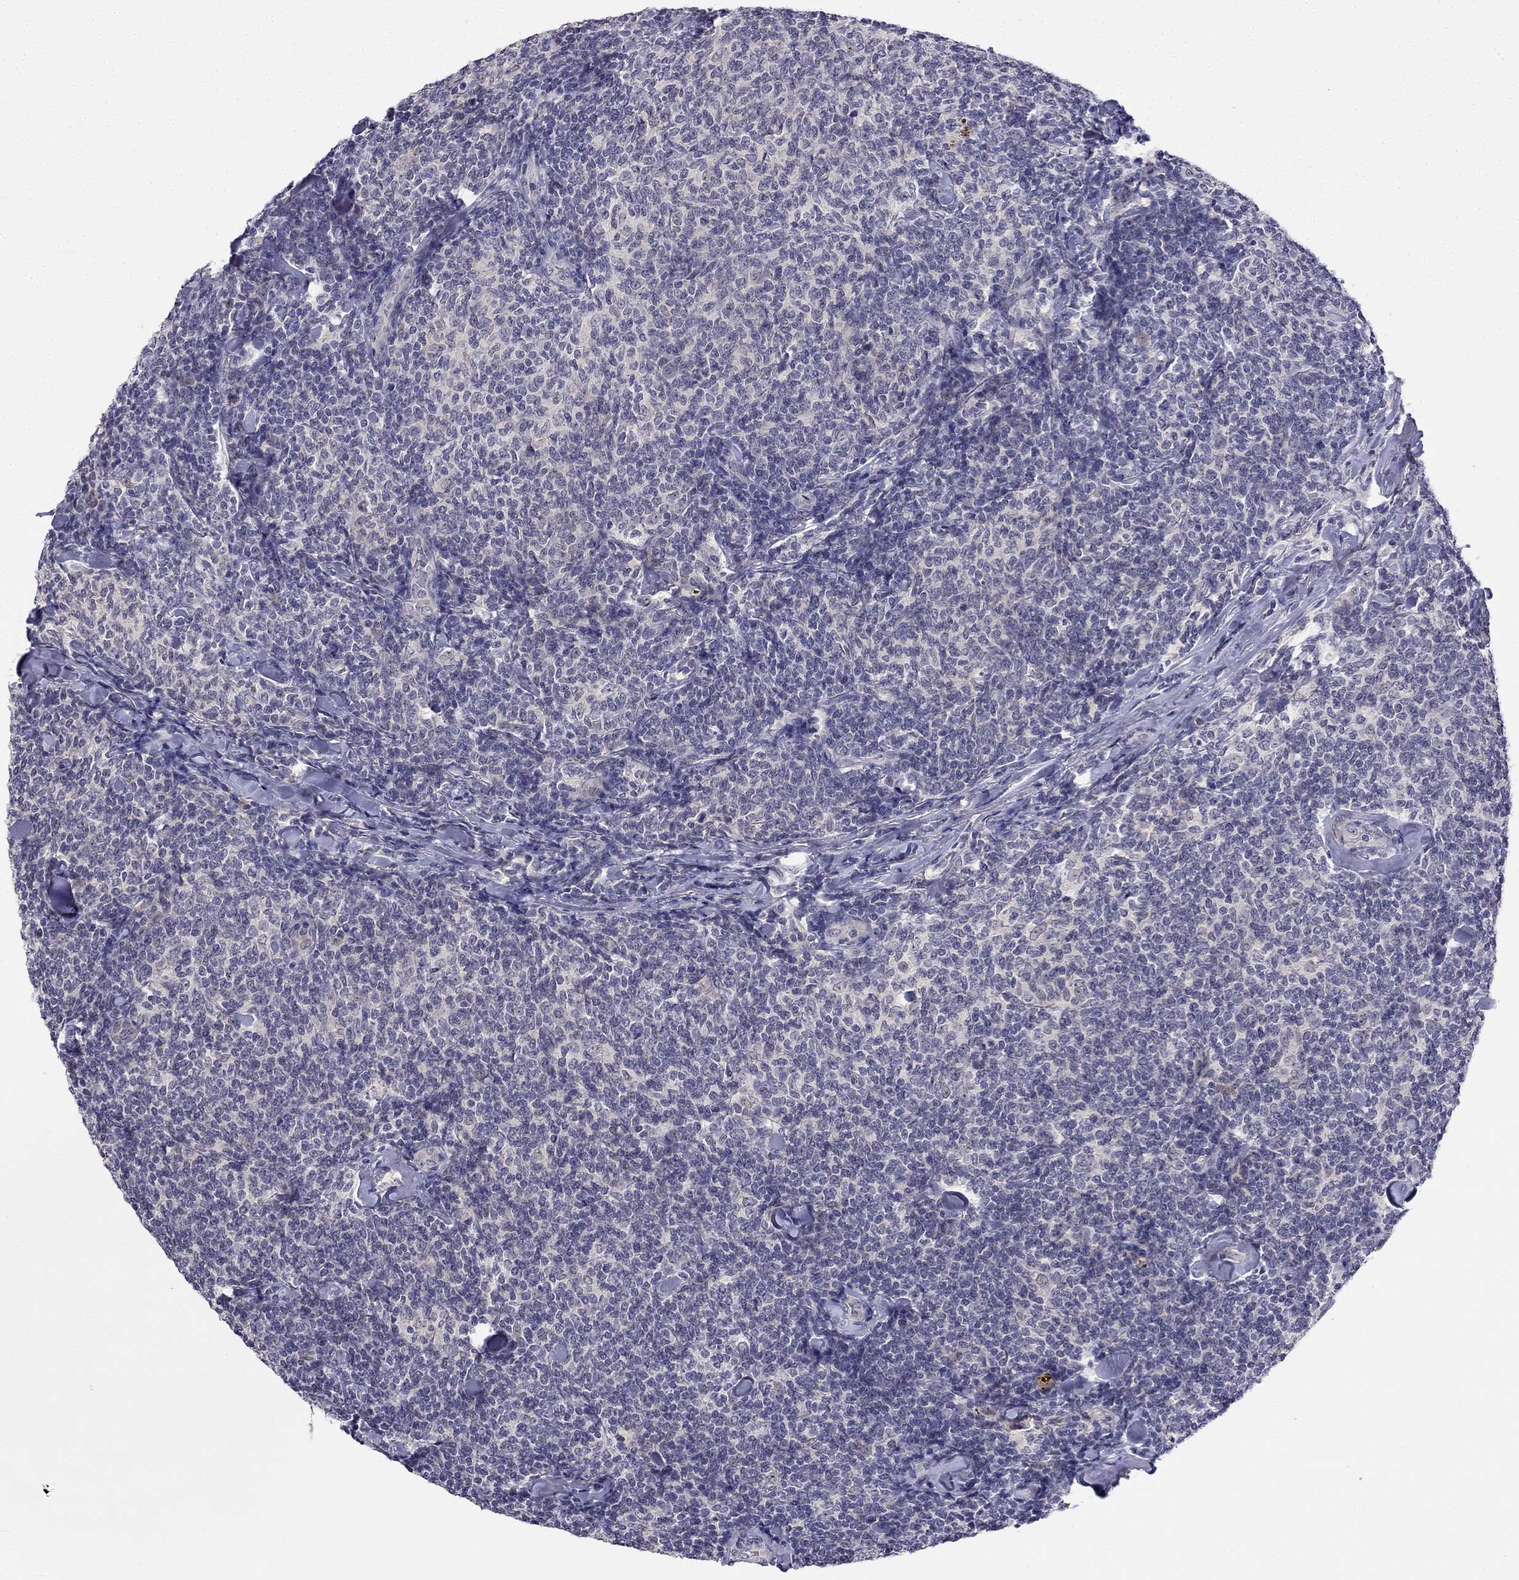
{"staining": {"intensity": "negative", "quantity": "none", "location": "none"}, "tissue": "lymphoma", "cell_type": "Tumor cells", "image_type": "cancer", "snomed": [{"axis": "morphology", "description": "Malignant lymphoma, non-Hodgkin's type, Low grade"}, {"axis": "topography", "description": "Lymph node"}], "caption": "A high-resolution photomicrograph shows IHC staining of lymphoma, which displays no significant staining in tumor cells. (Brightfield microscopy of DAB (3,3'-diaminobenzidine) immunohistochemistry (IHC) at high magnification).", "gene": "C16orf89", "patient": {"sex": "female", "age": 56}}